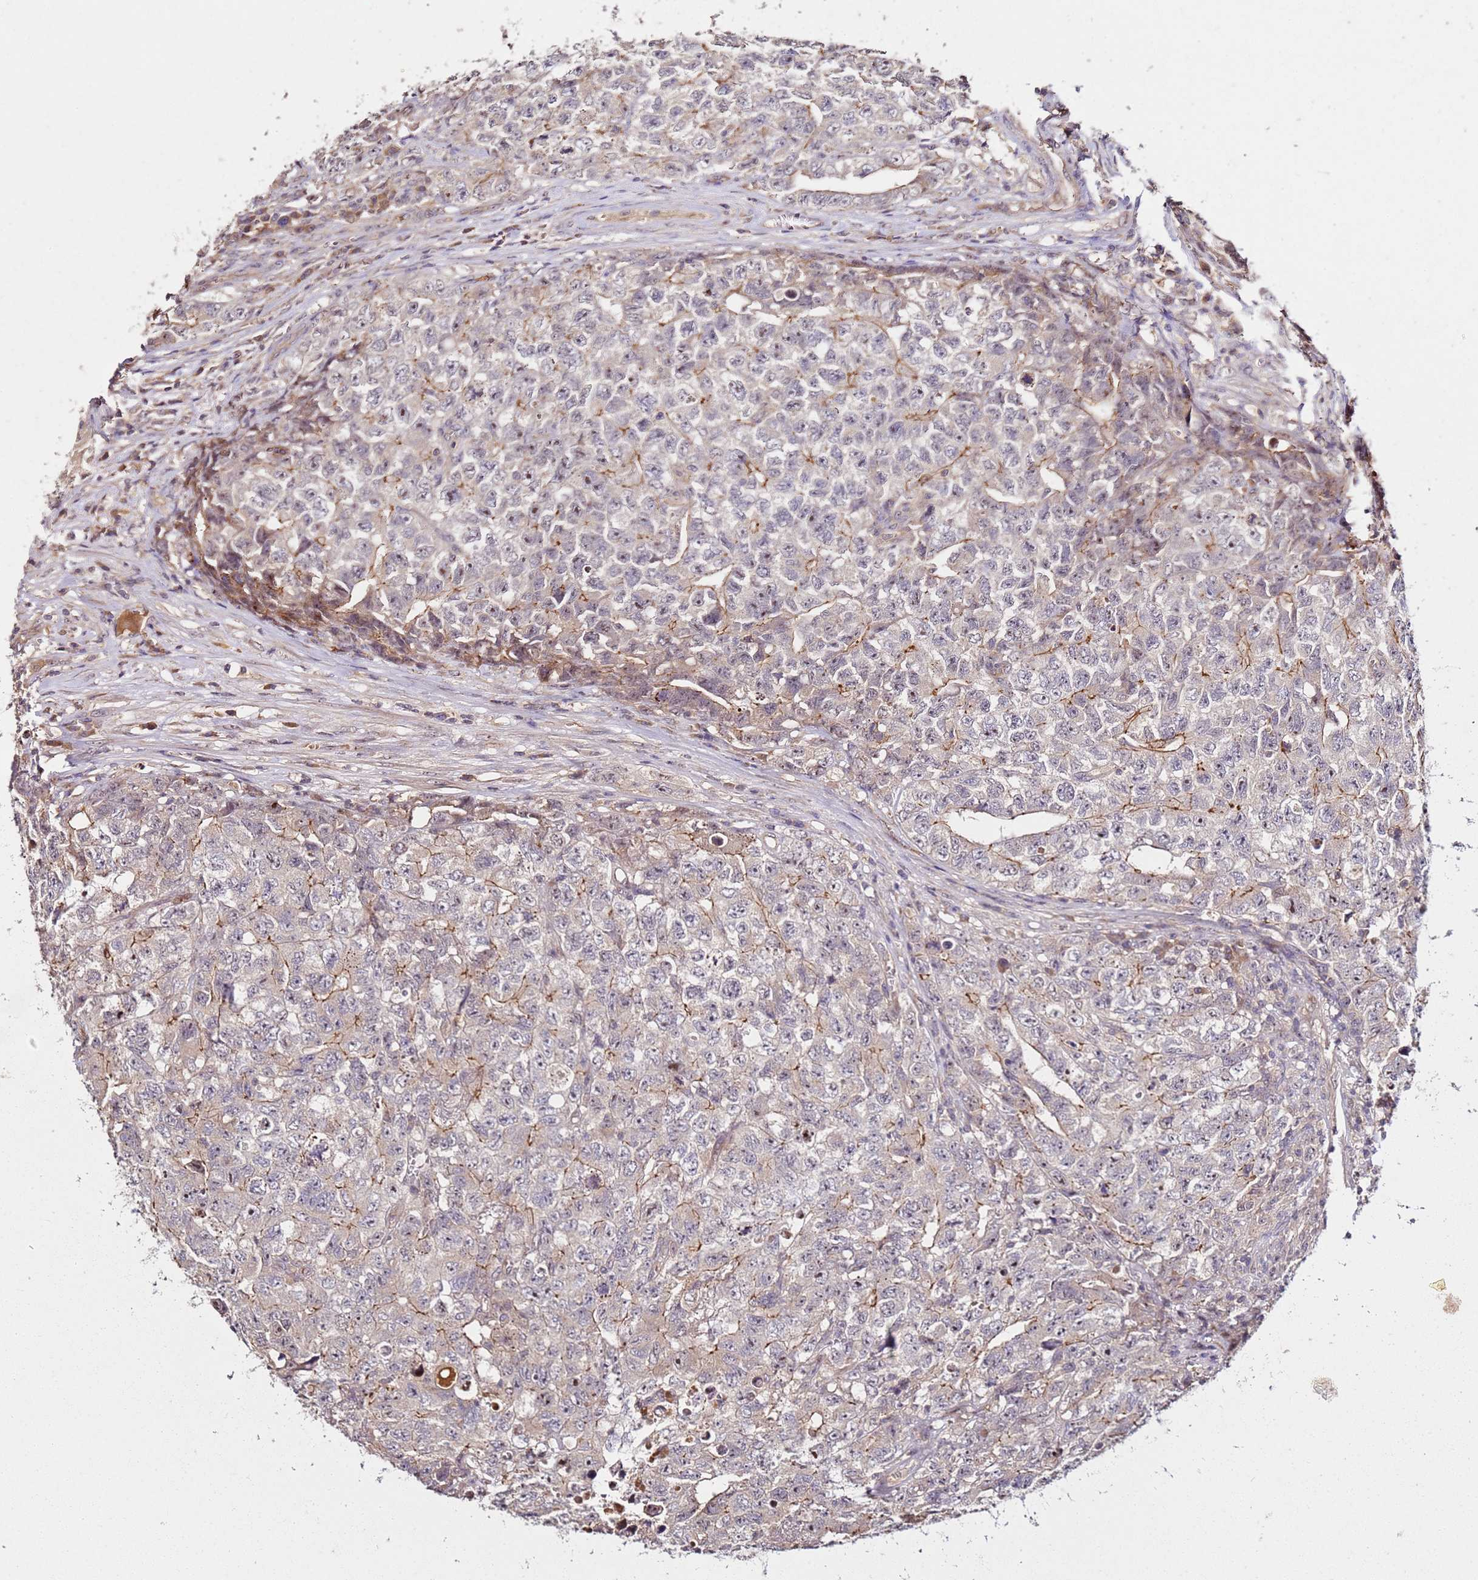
{"staining": {"intensity": "moderate", "quantity": "25%-75%", "location": "cytoplasmic/membranous"}, "tissue": "testis cancer", "cell_type": "Tumor cells", "image_type": "cancer", "snomed": [{"axis": "morphology", "description": "Carcinoma, Embryonal, NOS"}, {"axis": "topography", "description": "Testis"}], "caption": "A high-resolution micrograph shows immunohistochemistry (IHC) staining of embryonal carcinoma (testis), which demonstrates moderate cytoplasmic/membranous expression in about 25%-75% of tumor cells.", "gene": "DDX27", "patient": {"sex": "male", "age": 31}}